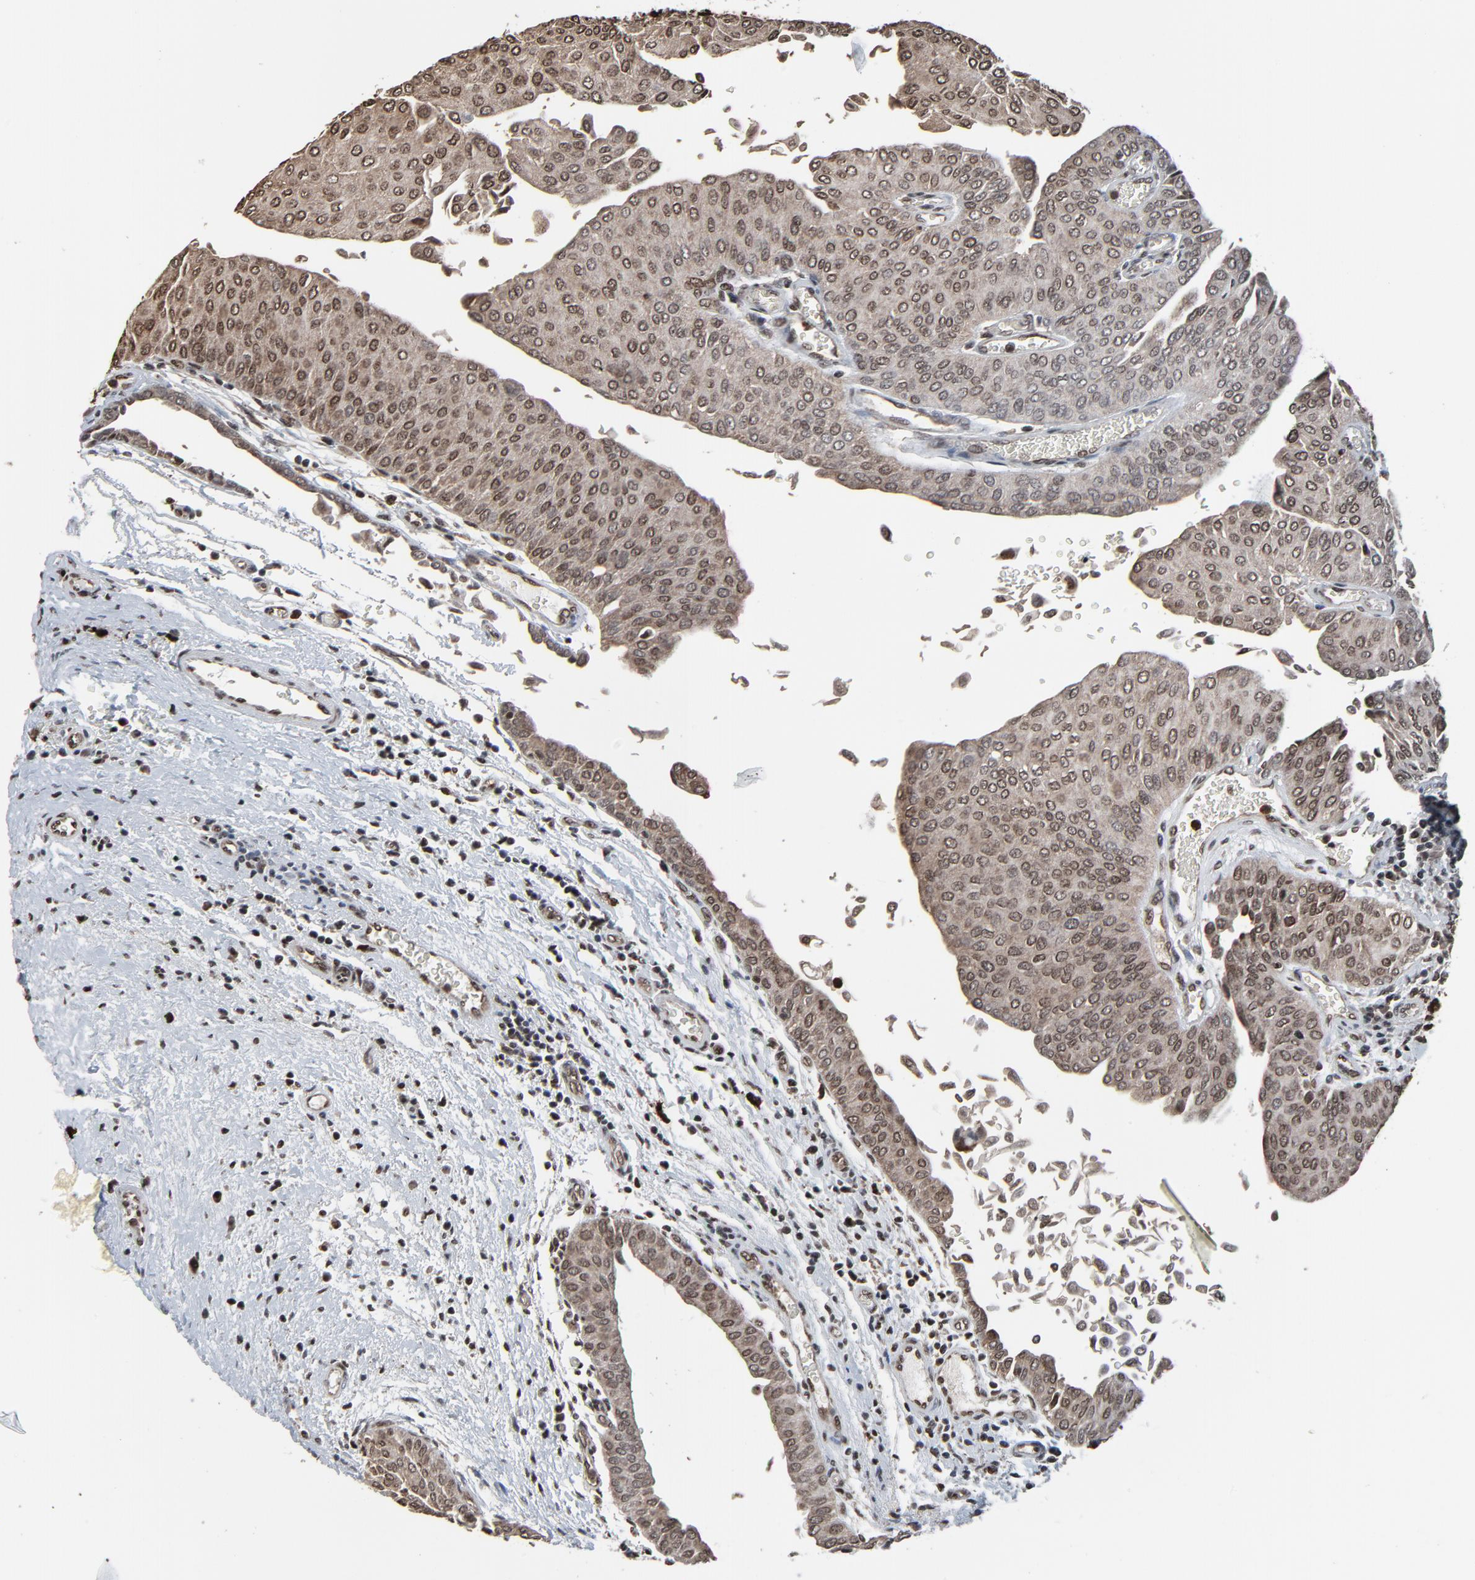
{"staining": {"intensity": "strong", "quantity": ">75%", "location": "cytoplasmic/membranous,nuclear"}, "tissue": "urothelial cancer", "cell_type": "Tumor cells", "image_type": "cancer", "snomed": [{"axis": "morphology", "description": "Urothelial carcinoma, Low grade"}, {"axis": "topography", "description": "Urinary bladder"}], "caption": "Tumor cells reveal high levels of strong cytoplasmic/membranous and nuclear positivity in about >75% of cells in urothelial cancer.", "gene": "MEIS2", "patient": {"sex": "male", "age": 64}}